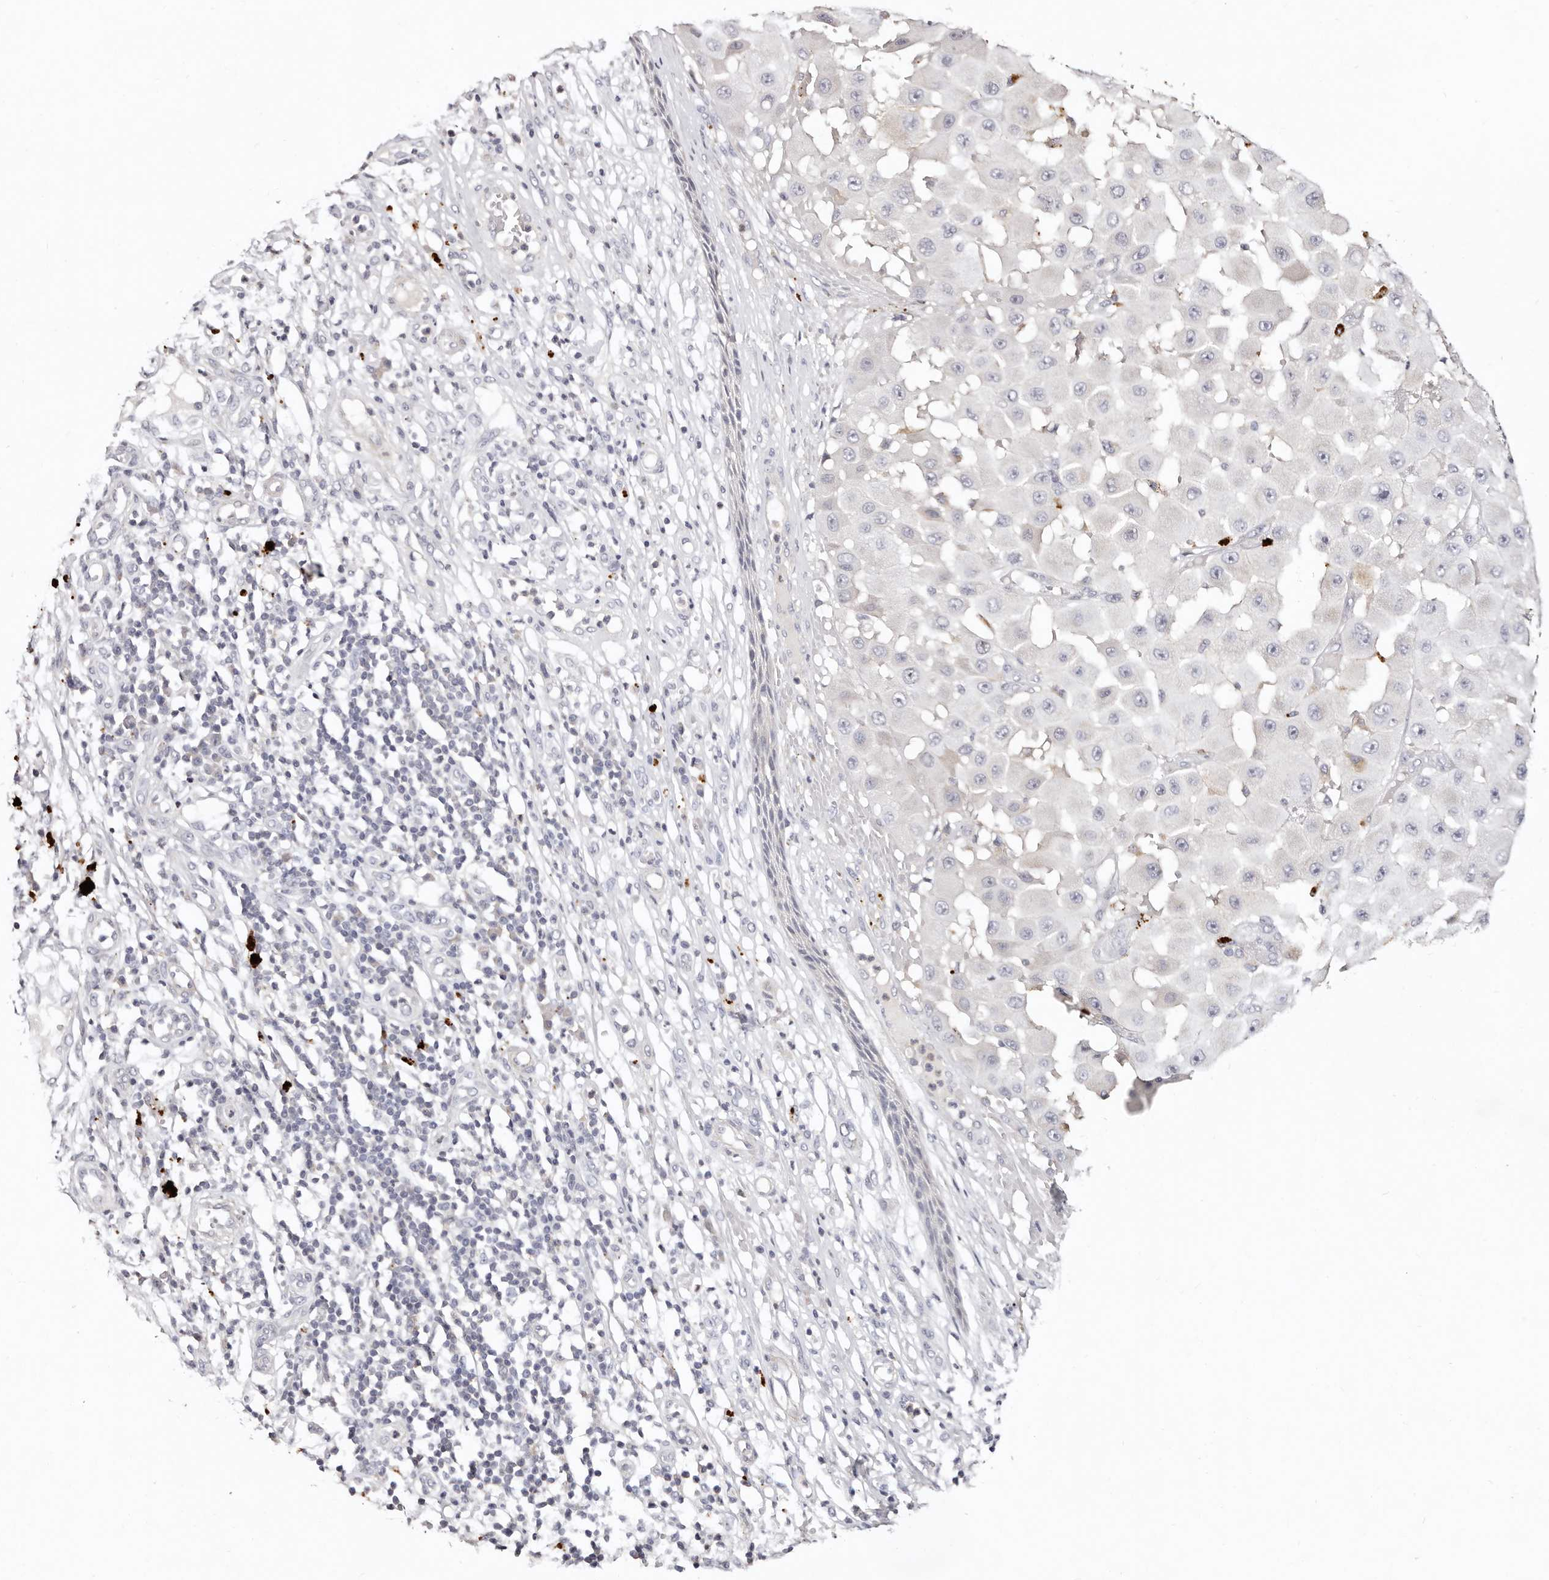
{"staining": {"intensity": "negative", "quantity": "none", "location": "none"}, "tissue": "melanoma", "cell_type": "Tumor cells", "image_type": "cancer", "snomed": [{"axis": "morphology", "description": "Malignant melanoma, NOS"}, {"axis": "topography", "description": "Skin"}], "caption": "There is no significant staining in tumor cells of malignant melanoma.", "gene": "MRPS33", "patient": {"sex": "female", "age": 81}}